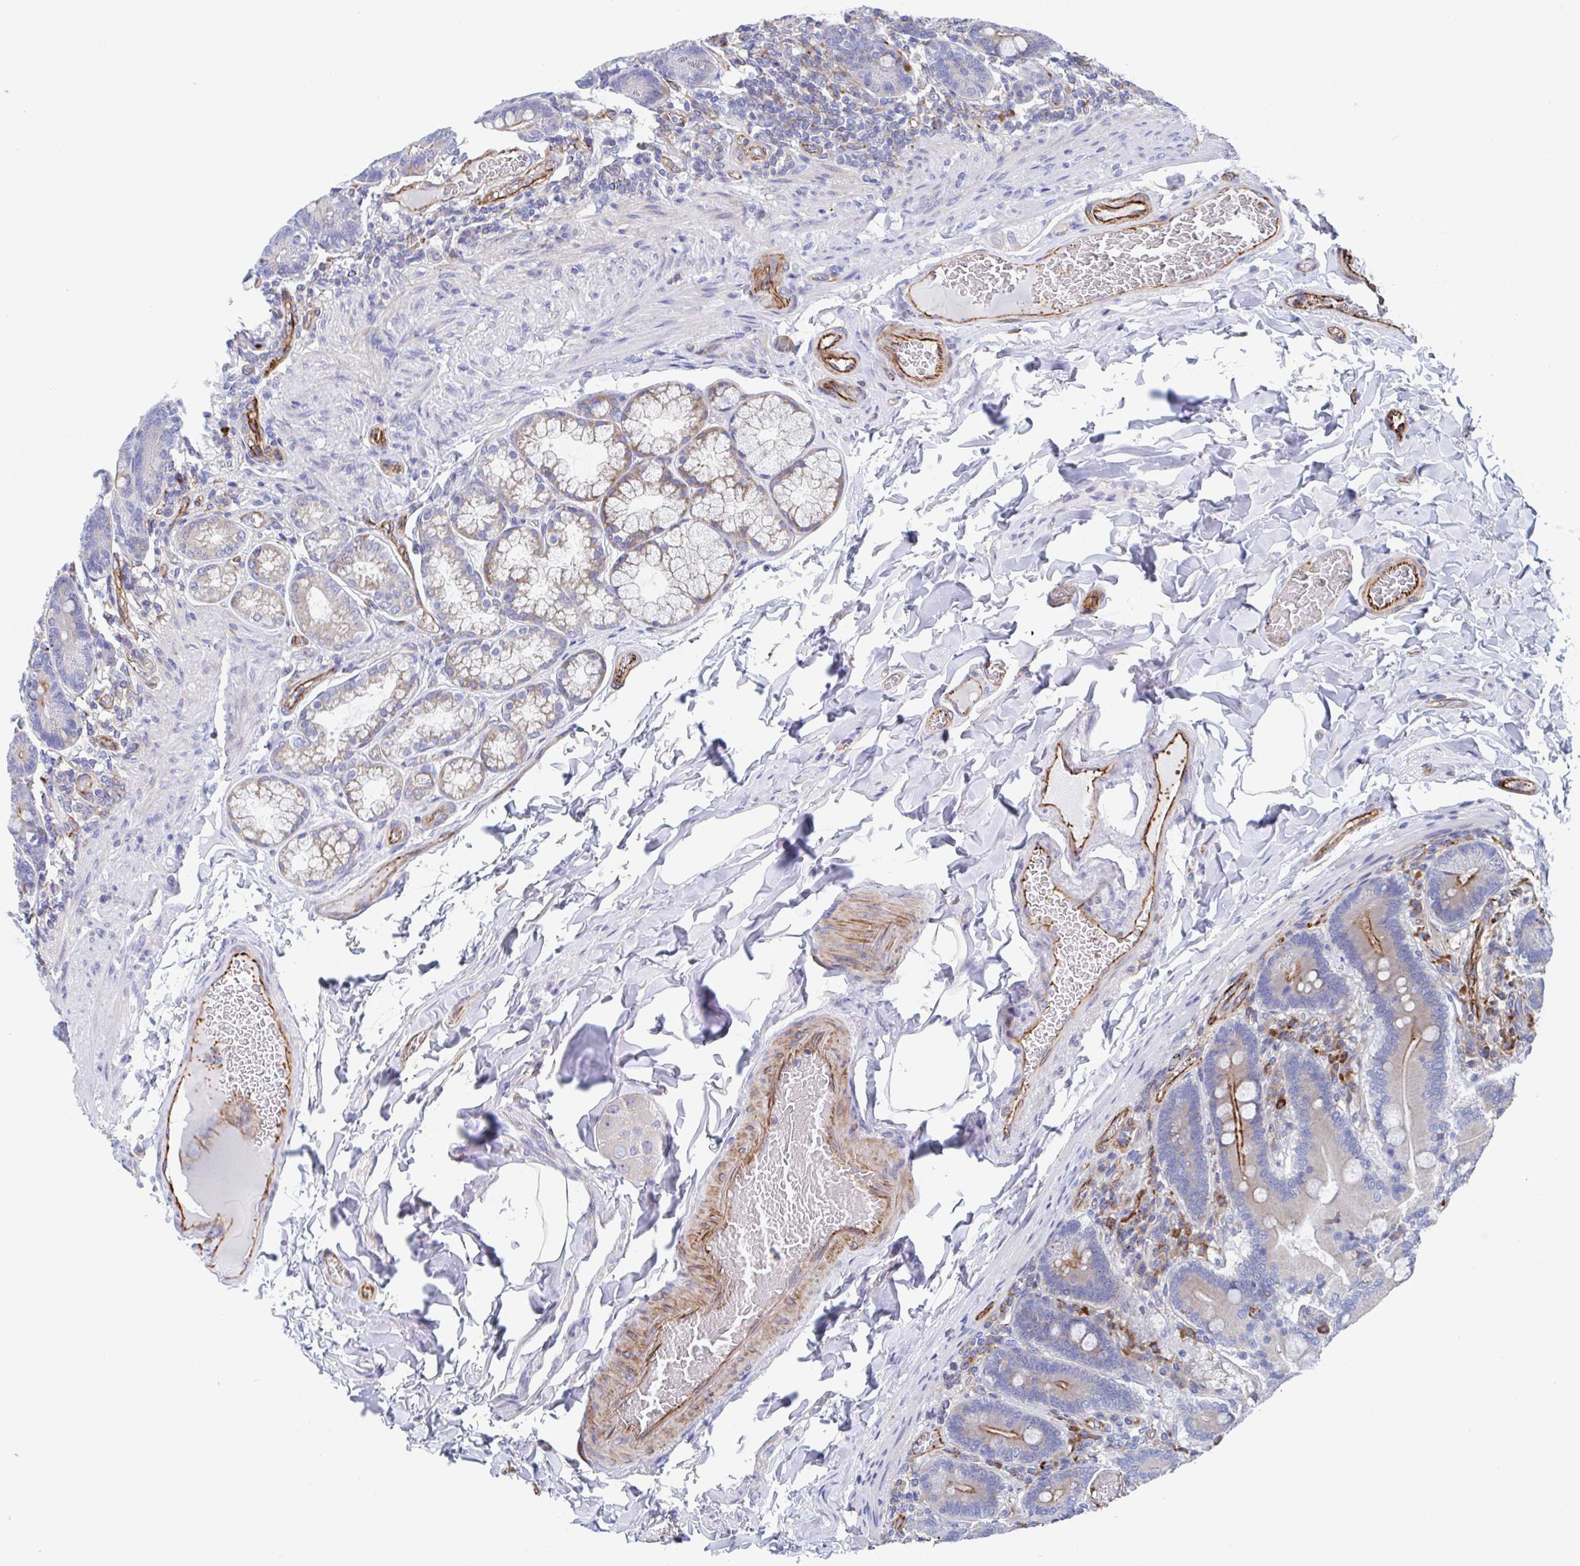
{"staining": {"intensity": "moderate", "quantity": "25%-75%", "location": "cytoplasmic/membranous"}, "tissue": "duodenum", "cell_type": "Glandular cells", "image_type": "normal", "snomed": [{"axis": "morphology", "description": "Normal tissue, NOS"}, {"axis": "topography", "description": "Duodenum"}], "caption": "Duodenum stained with a brown dye exhibits moderate cytoplasmic/membranous positive positivity in about 25%-75% of glandular cells.", "gene": "KLC3", "patient": {"sex": "female", "age": 62}}